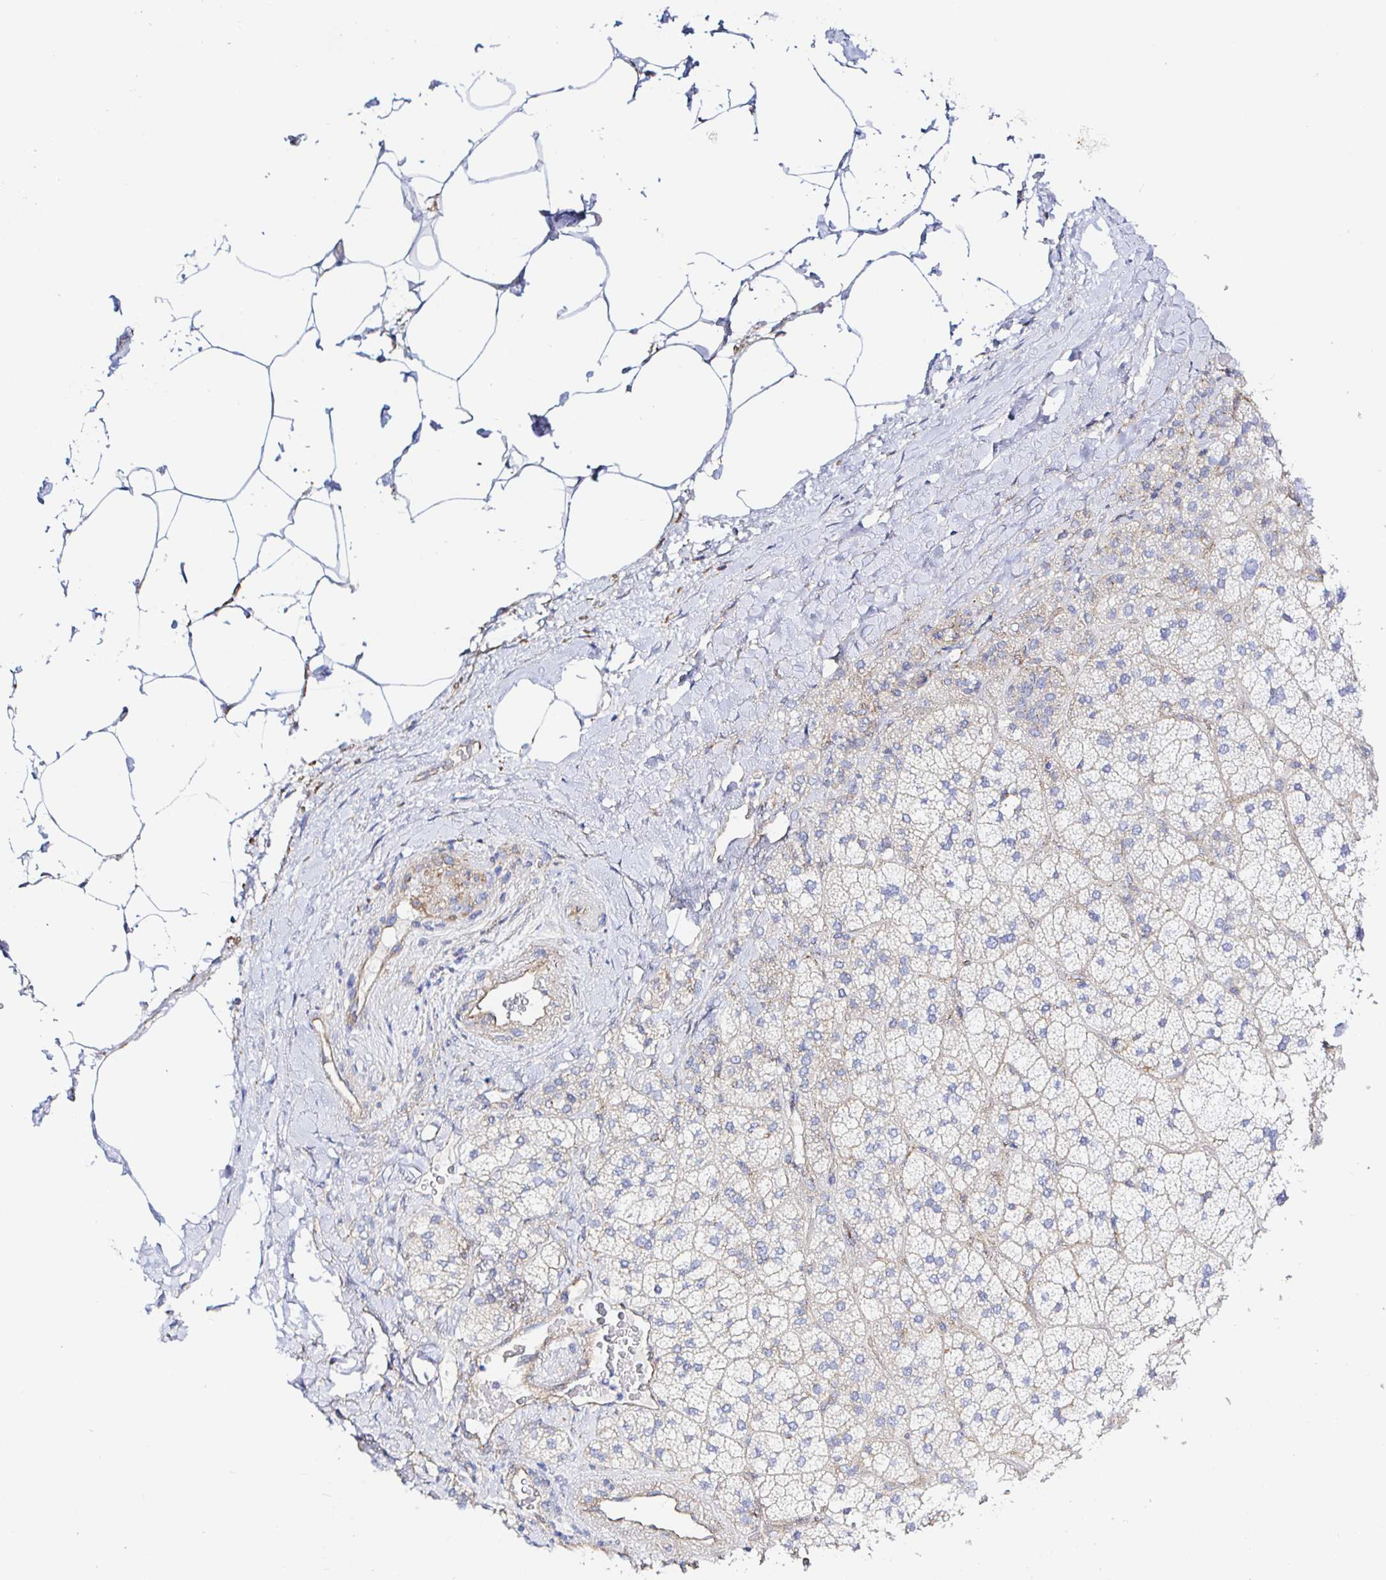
{"staining": {"intensity": "negative", "quantity": "none", "location": "none"}, "tissue": "adrenal gland", "cell_type": "Glandular cells", "image_type": "normal", "snomed": [{"axis": "morphology", "description": "Normal tissue, NOS"}, {"axis": "topography", "description": "Adrenal gland"}], "caption": "DAB (3,3'-diaminobenzidine) immunohistochemical staining of normal adrenal gland shows no significant expression in glandular cells. (DAB (3,3'-diaminobenzidine) immunohistochemistry, high magnification).", "gene": "ARL4D", "patient": {"sex": "male", "age": 57}}